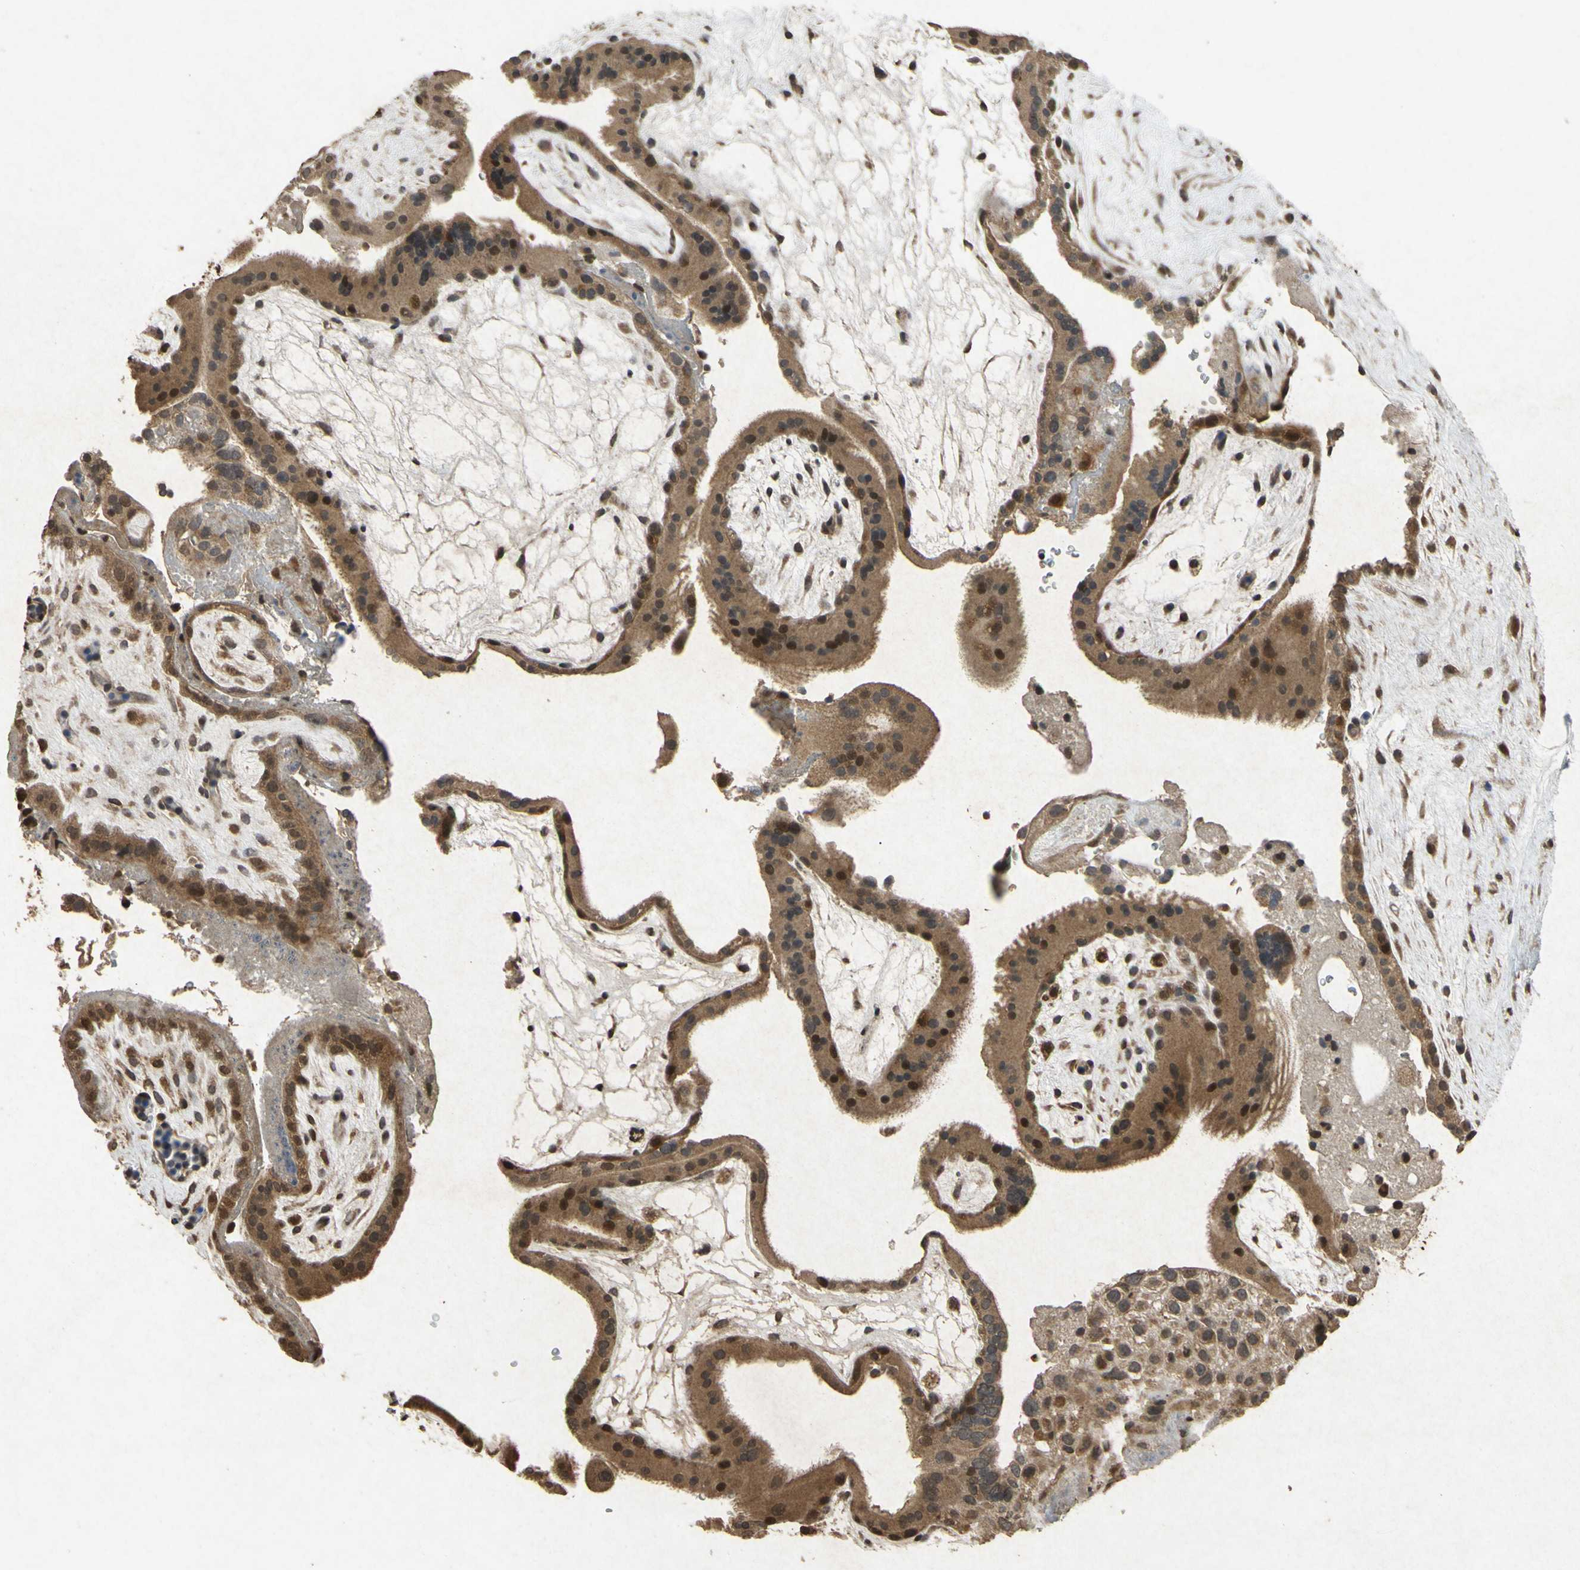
{"staining": {"intensity": "moderate", "quantity": ">75%", "location": "cytoplasmic/membranous"}, "tissue": "placenta", "cell_type": "Decidual cells", "image_type": "normal", "snomed": [{"axis": "morphology", "description": "Normal tissue, NOS"}, {"axis": "topography", "description": "Placenta"}], "caption": "Immunohistochemical staining of normal human placenta displays moderate cytoplasmic/membranous protein expression in approximately >75% of decidual cells.", "gene": "ATP6V1H", "patient": {"sex": "female", "age": 19}}